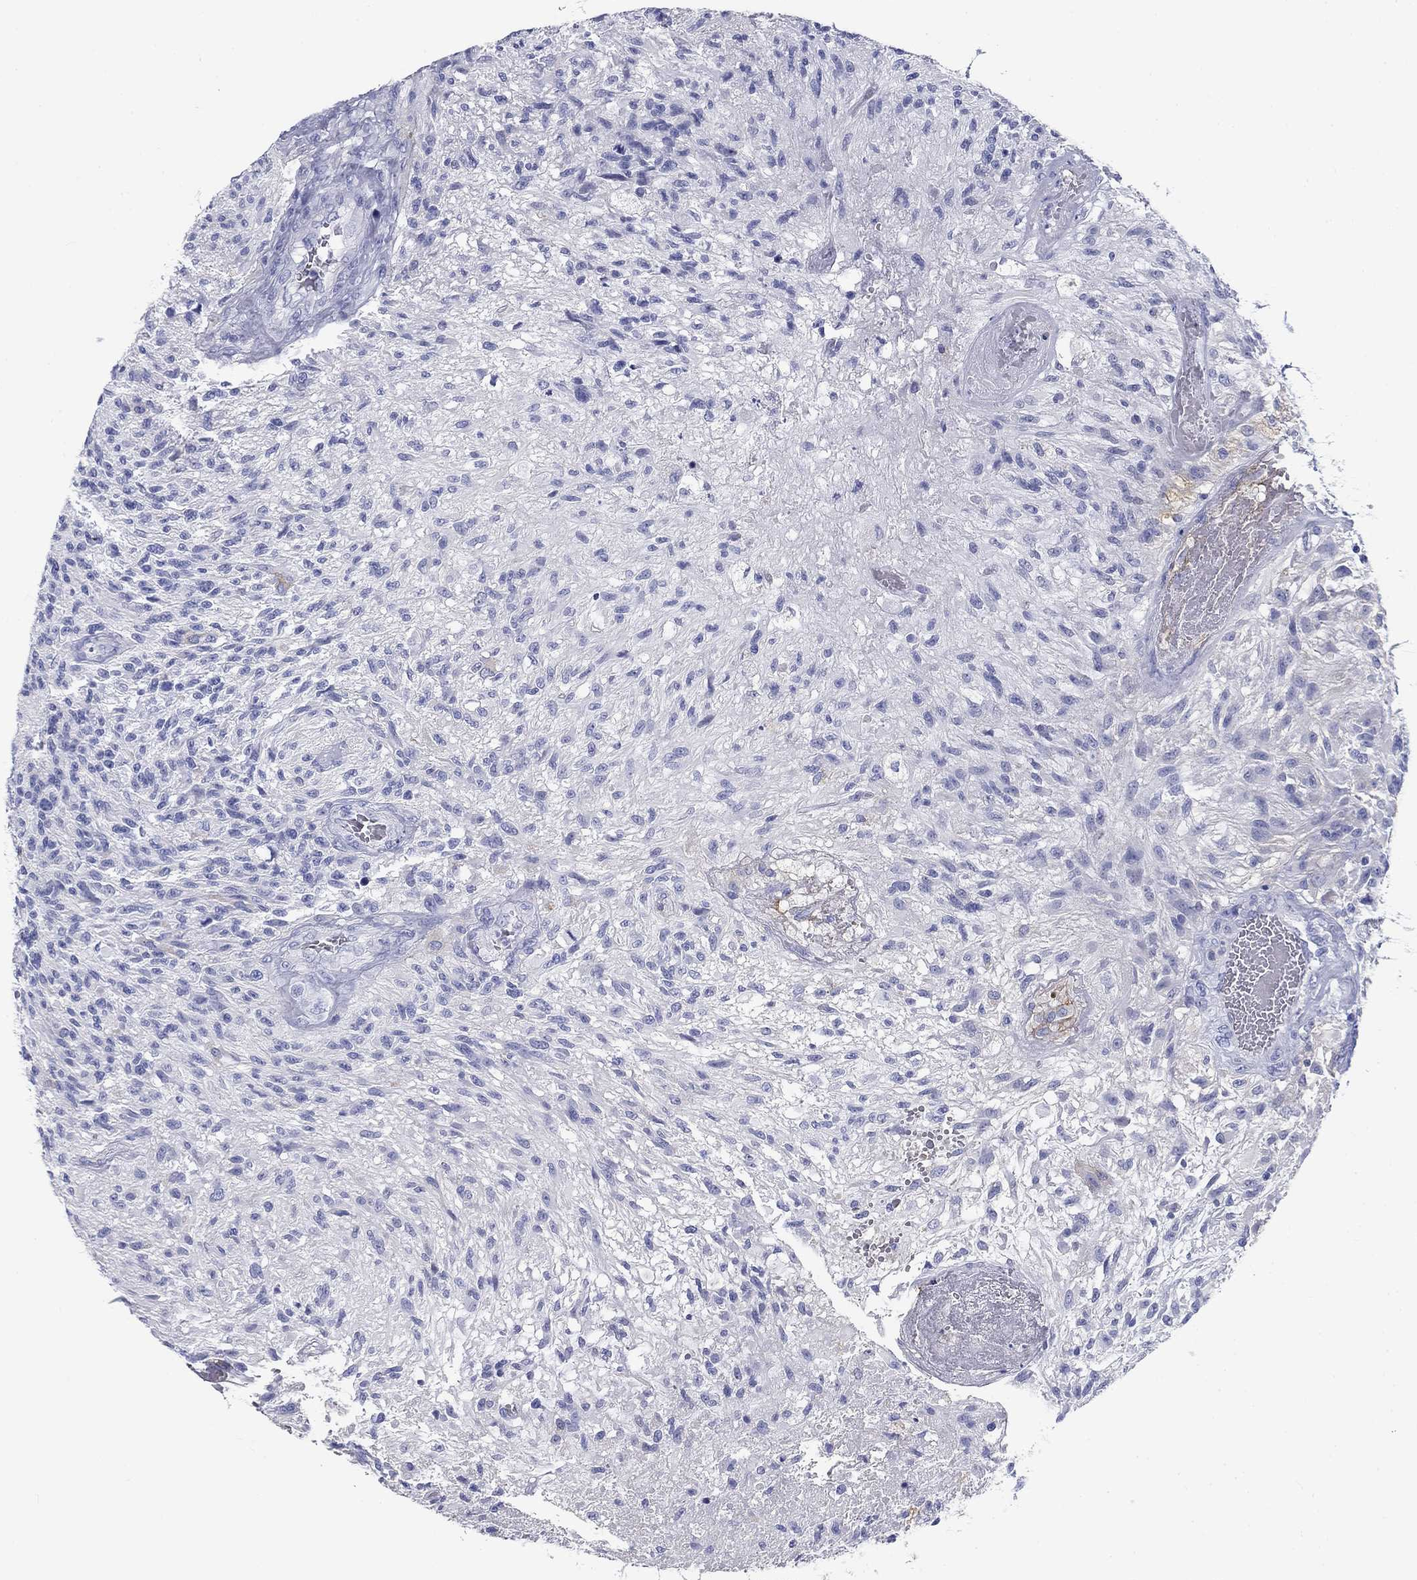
{"staining": {"intensity": "negative", "quantity": "none", "location": "none"}, "tissue": "glioma", "cell_type": "Tumor cells", "image_type": "cancer", "snomed": [{"axis": "morphology", "description": "Glioma, malignant, High grade"}, {"axis": "topography", "description": "Brain"}], "caption": "This is an immunohistochemistry photomicrograph of human malignant high-grade glioma. There is no staining in tumor cells.", "gene": "CD40LG", "patient": {"sex": "male", "age": 56}}